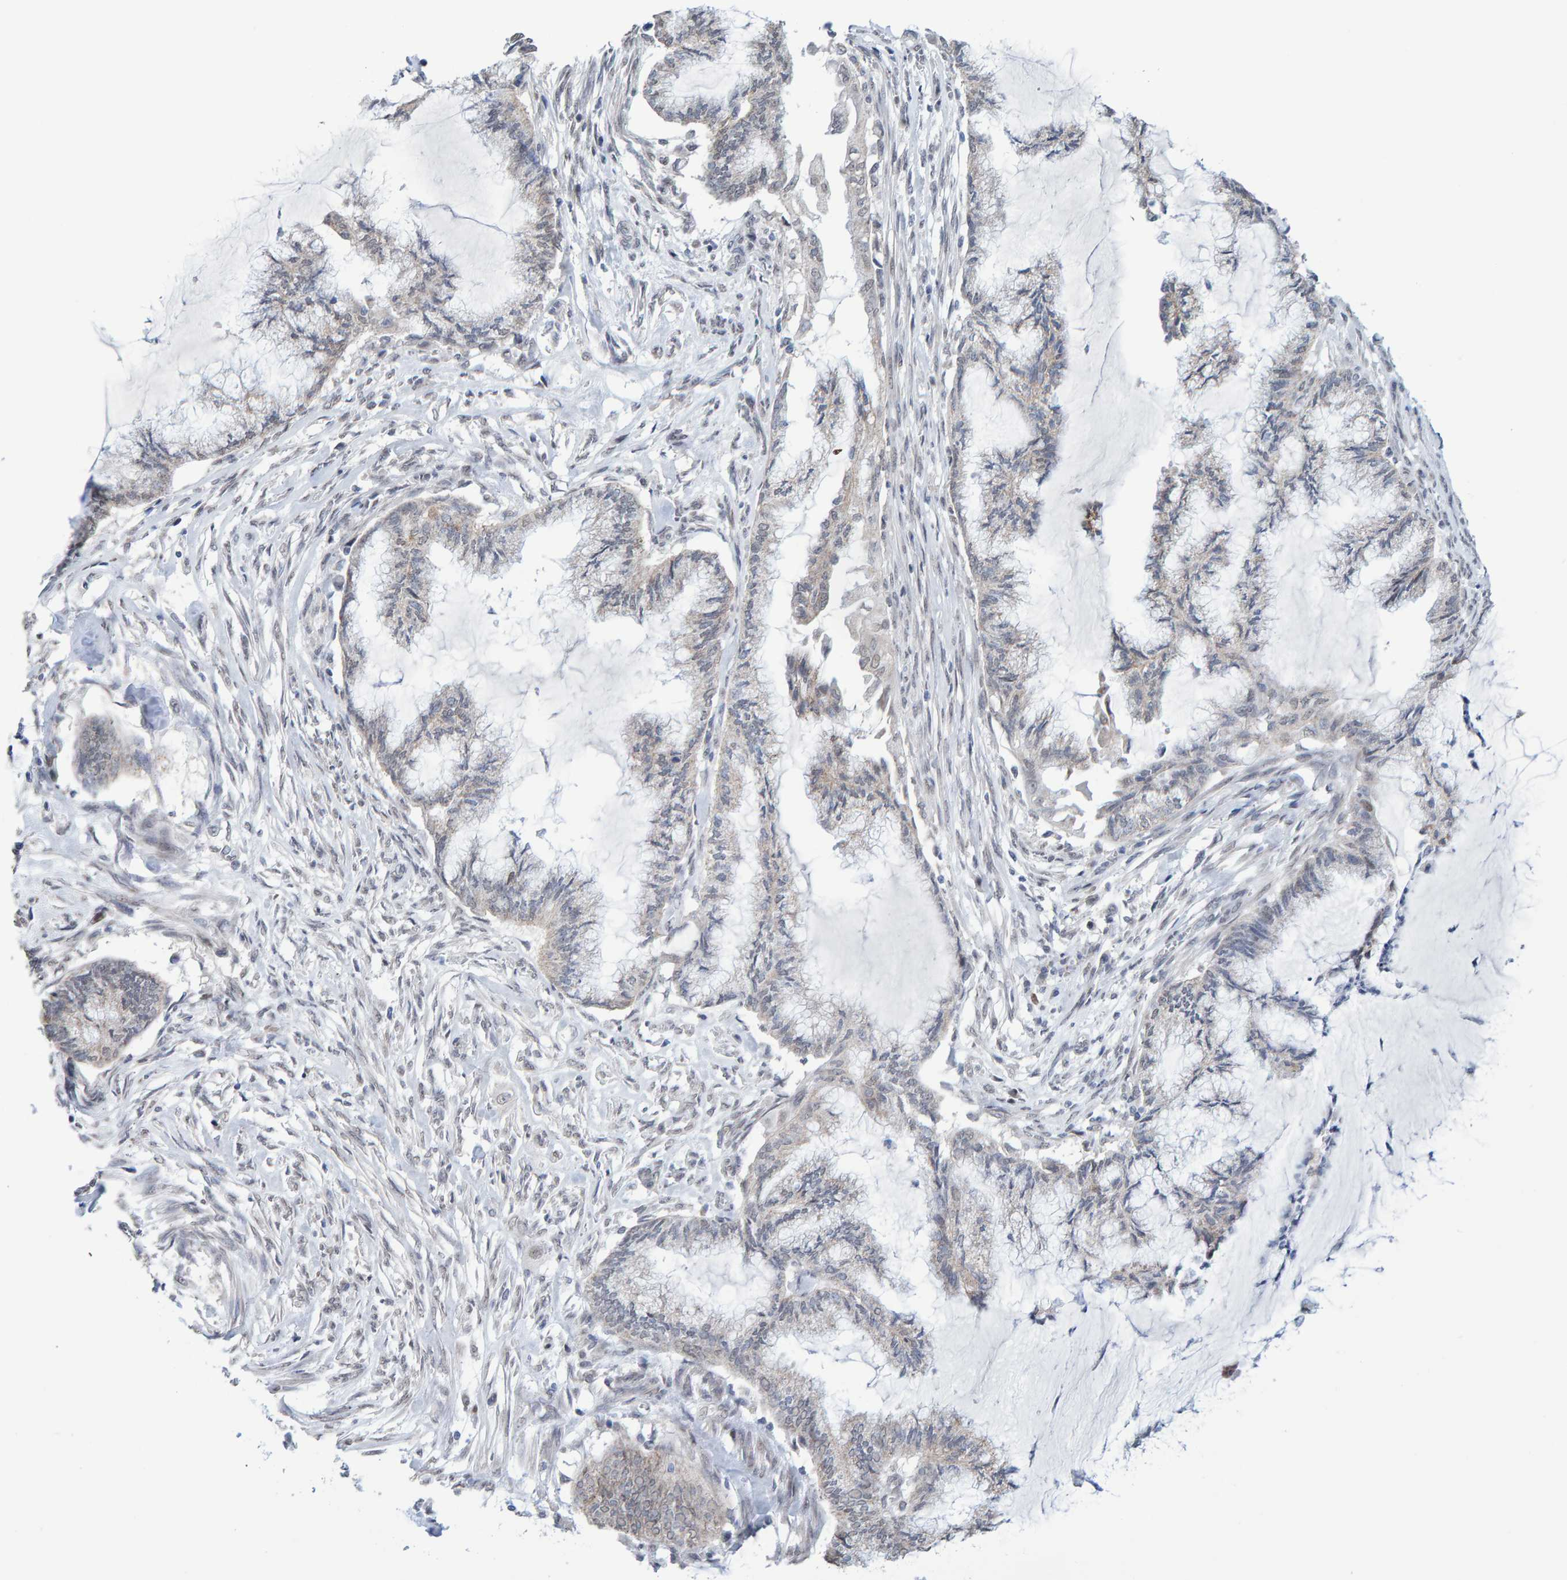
{"staining": {"intensity": "weak", "quantity": "<25%", "location": "cytoplasmic/membranous"}, "tissue": "endometrial cancer", "cell_type": "Tumor cells", "image_type": "cancer", "snomed": [{"axis": "morphology", "description": "Adenocarcinoma, NOS"}, {"axis": "topography", "description": "Endometrium"}], "caption": "This is a image of IHC staining of endometrial adenocarcinoma, which shows no staining in tumor cells. (DAB (3,3'-diaminobenzidine) immunohistochemistry with hematoxylin counter stain).", "gene": "USP43", "patient": {"sex": "female", "age": 86}}